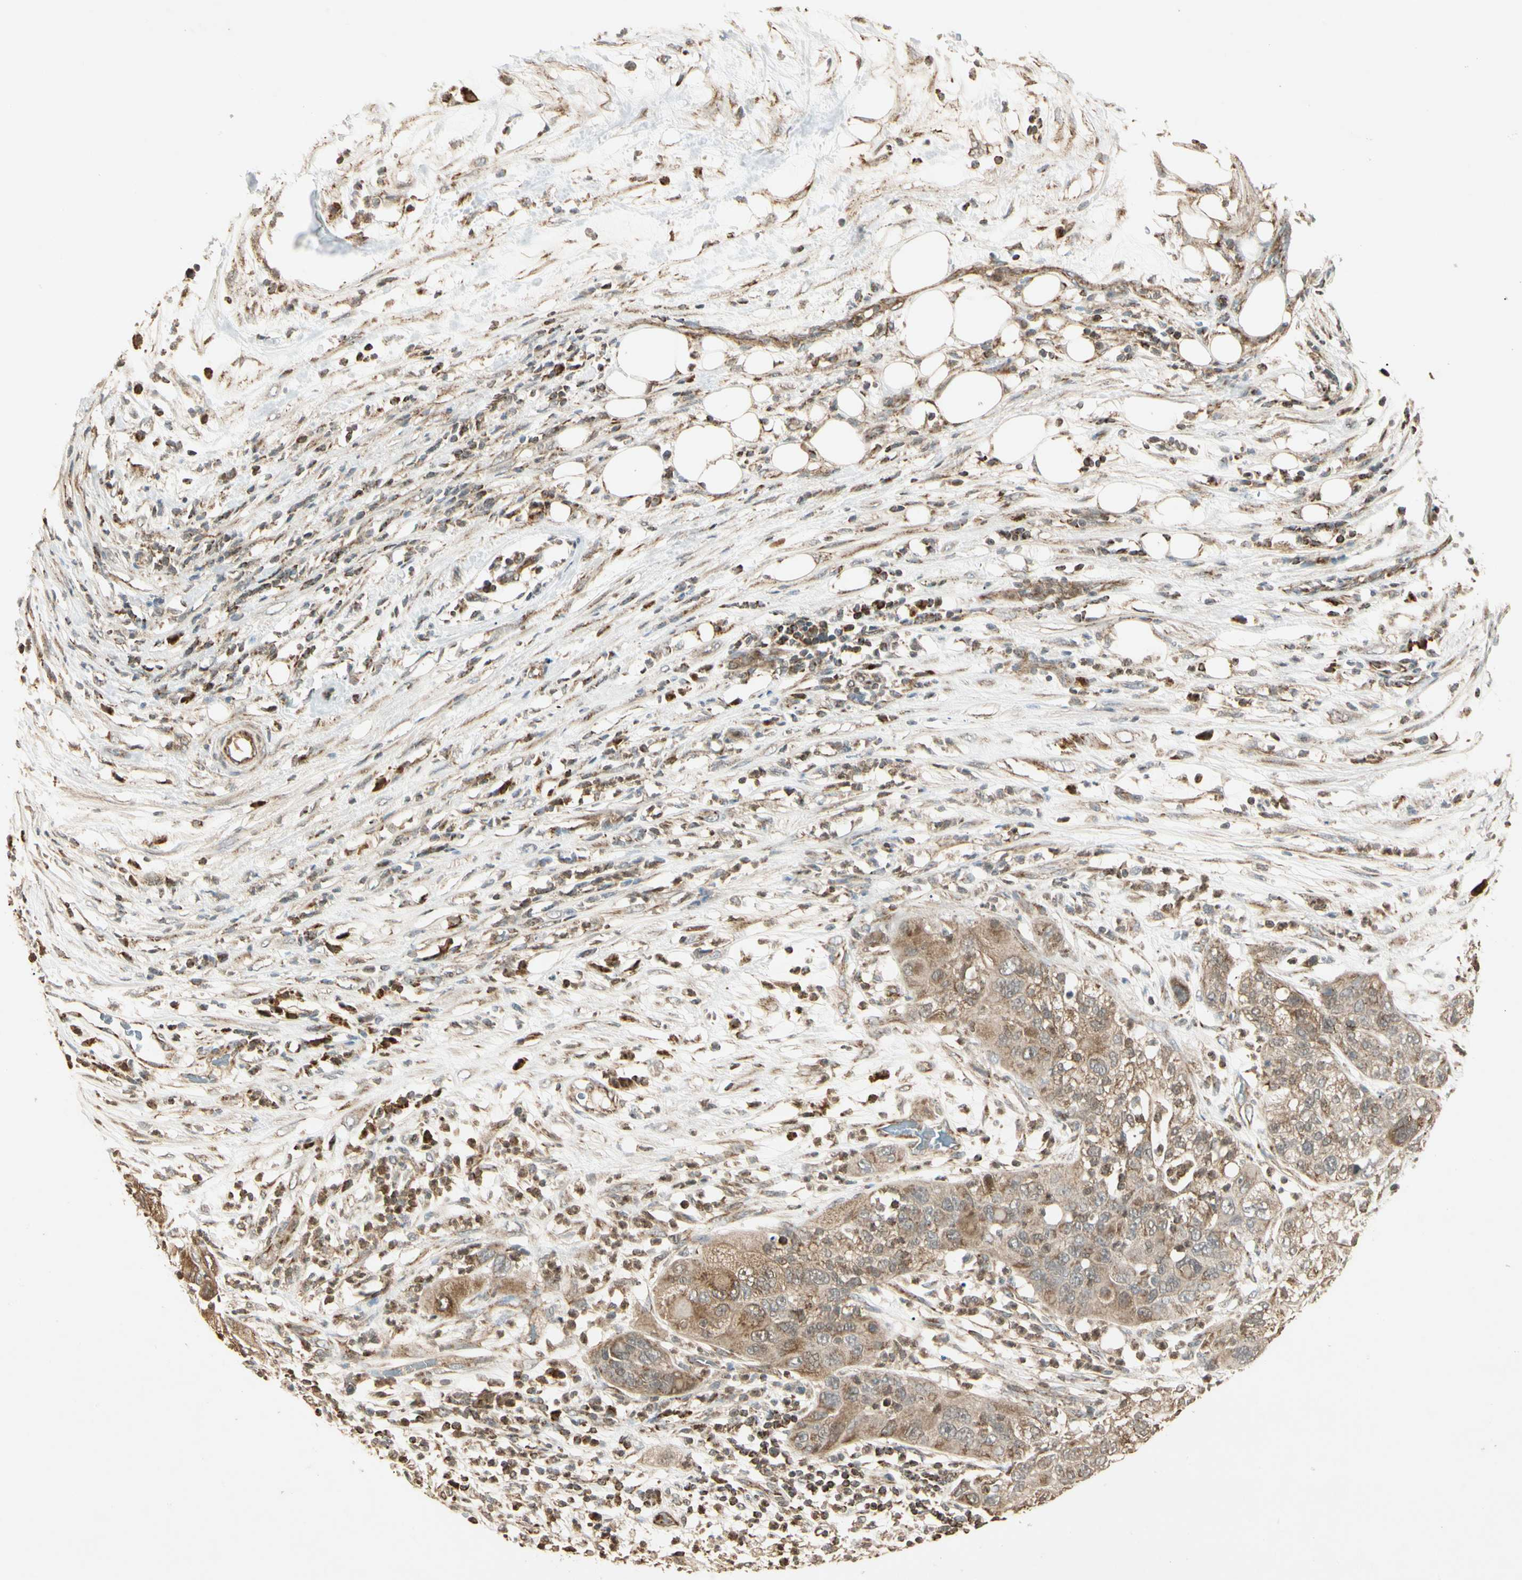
{"staining": {"intensity": "moderate", "quantity": ">75%", "location": "cytoplasmic/membranous,nuclear"}, "tissue": "pancreatic cancer", "cell_type": "Tumor cells", "image_type": "cancer", "snomed": [{"axis": "morphology", "description": "Adenocarcinoma, NOS"}, {"axis": "topography", "description": "Pancreas"}], "caption": "Protein positivity by IHC demonstrates moderate cytoplasmic/membranous and nuclear staining in approximately >75% of tumor cells in pancreatic cancer (adenocarcinoma).", "gene": "PRDX5", "patient": {"sex": "female", "age": 78}}